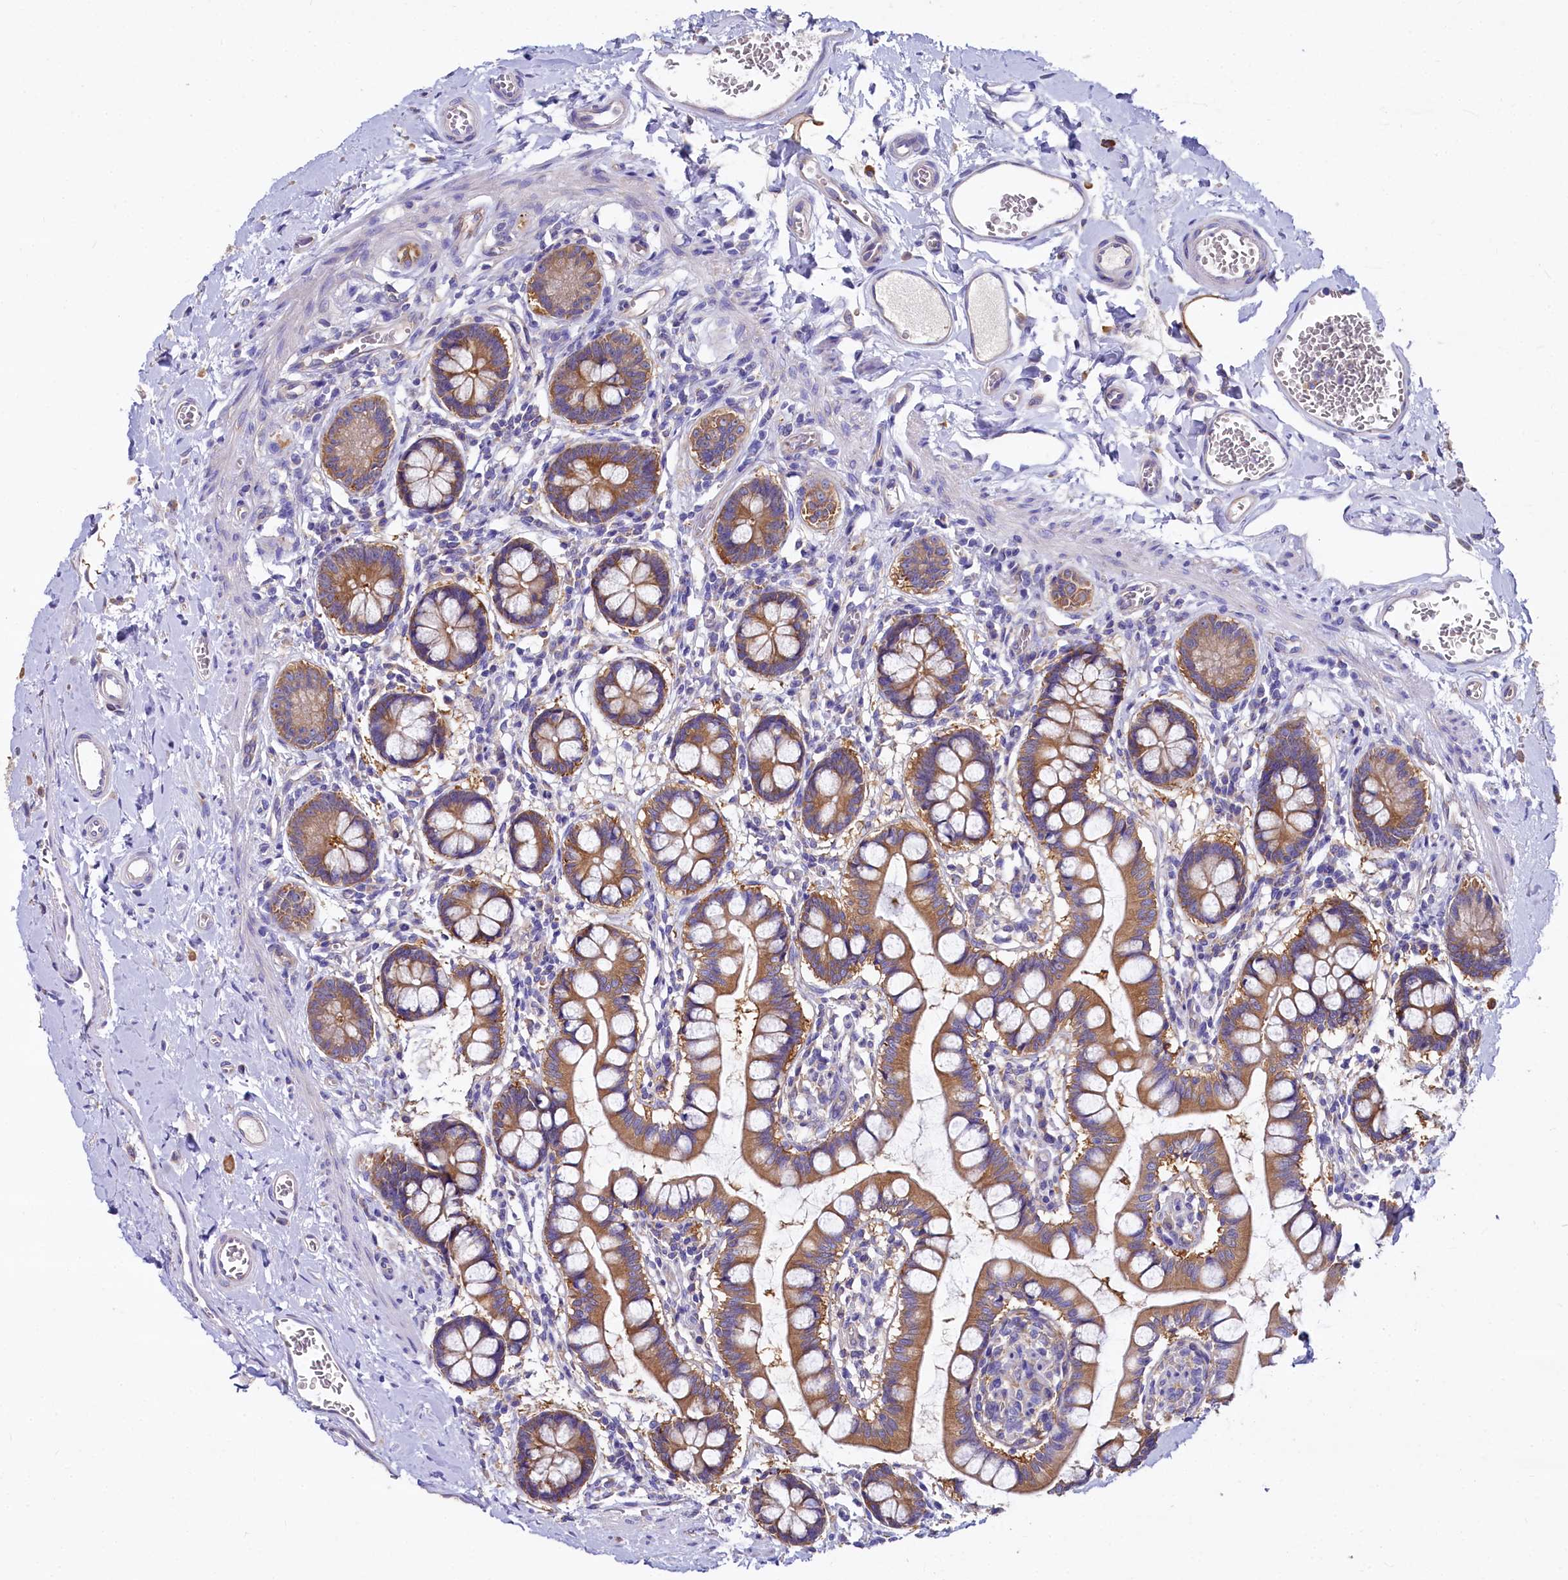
{"staining": {"intensity": "strong", "quantity": ">75%", "location": "cytoplasmic/membranous"}, "tissue": "small intestine", "cell_type": "Glandular cells", "image_type": "normal", "snomed": [{"axis": "morphology", "description": "Normal tissue, NOS"}, {"axis": "topography", "description": "Small intestine"}], "caption": "Normal small intestine reveals strong cytoplasmic/membranous expression in approximately >75% of glandular cells Immunohistochemistry stains the protein of interest in brown and the nuclei are stained blue..", "gene": "QARS1", "patient": {"sex": "male", "age": 52}}